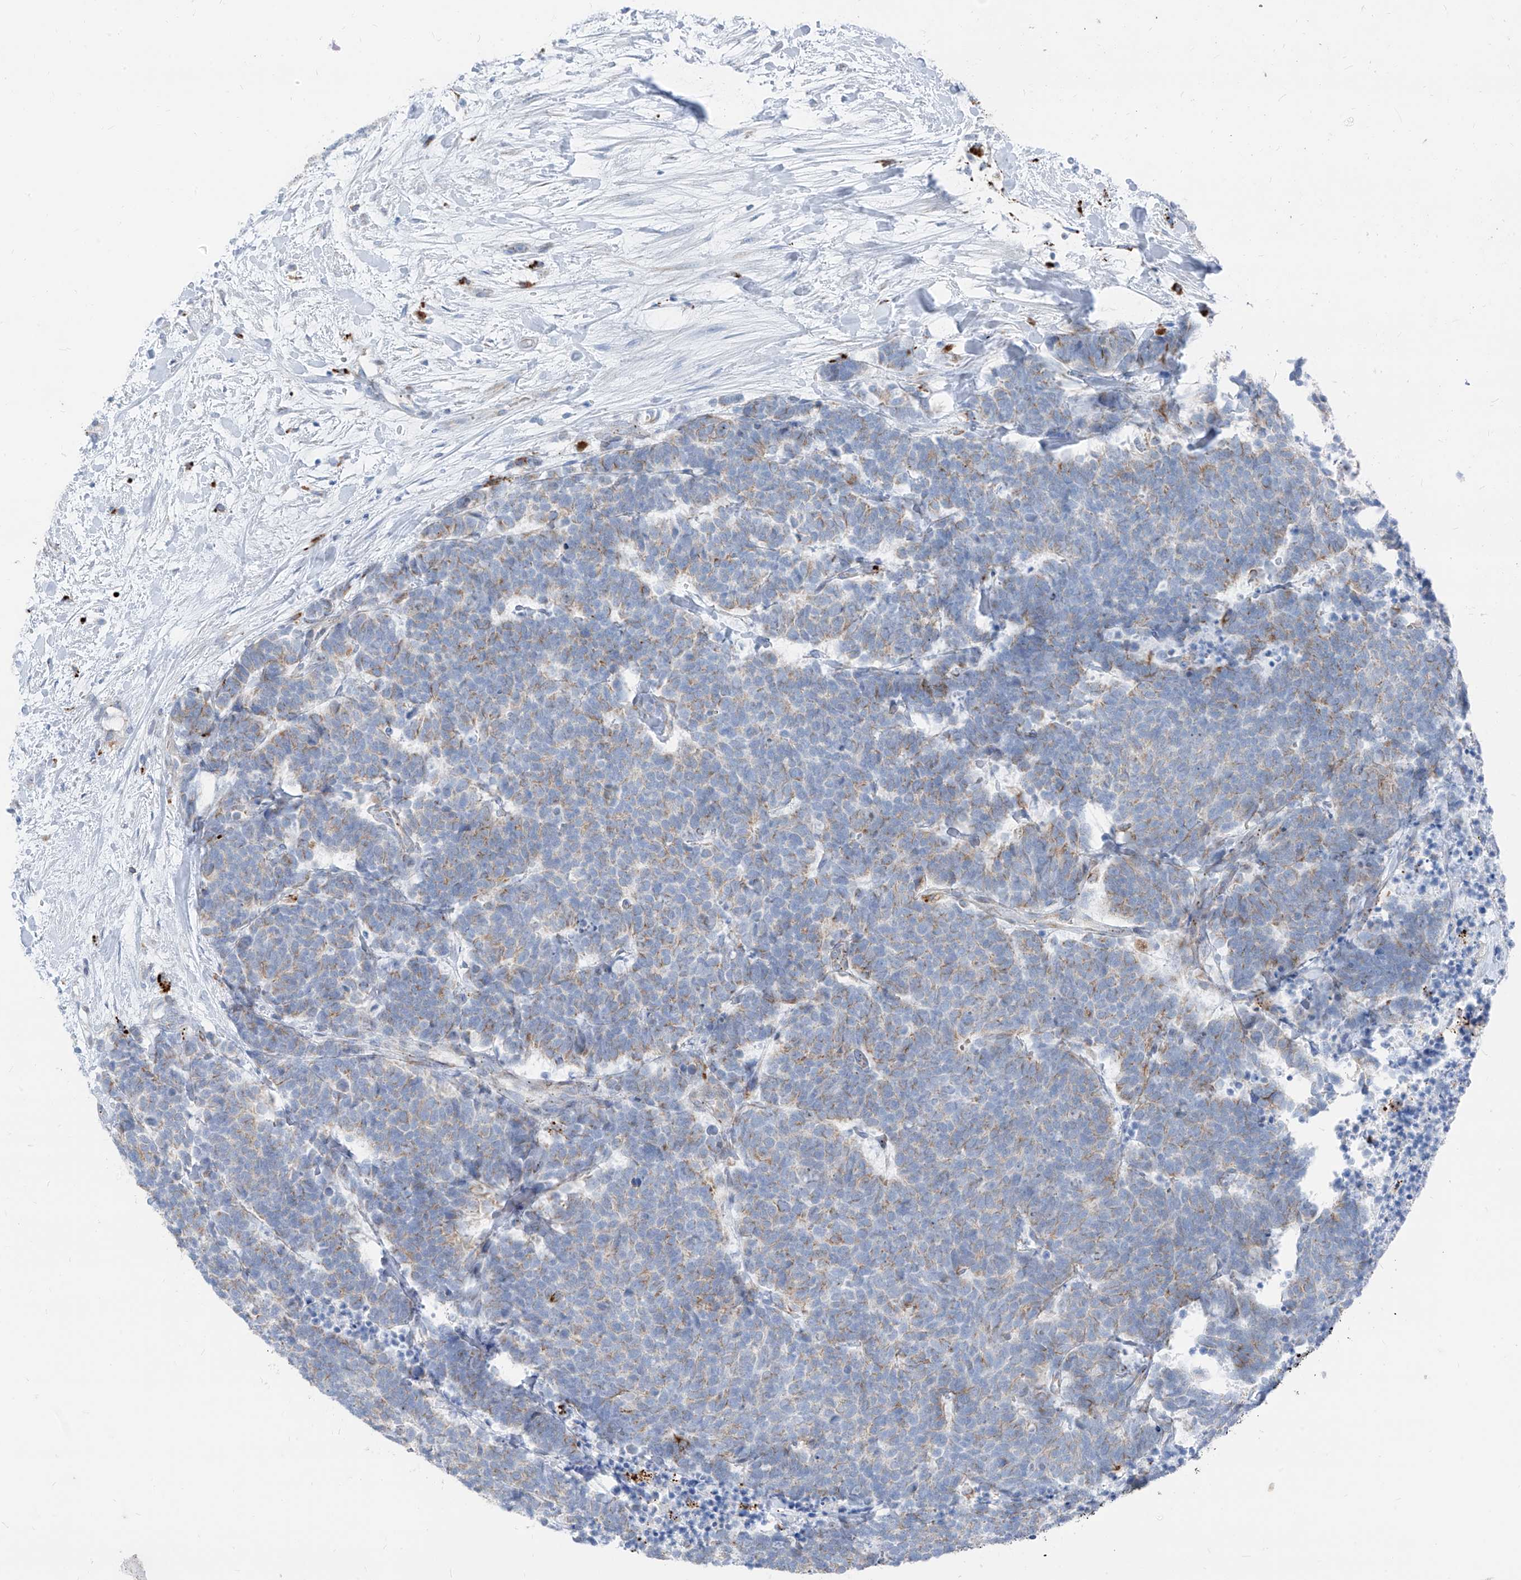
{"staining": {"intensity": "moderate", "quantity": "25%-75%", "location": "cytoplasmic/membranous"}, "tissue": "carcinoid", "cell_type": "Tumor cells", "image_type": "cancer", "snomed": [{"axis": "morphology", "description": "Carcinoma, NOS"}, {"axis": "morphology", "description": "Carcinoid, malignant, NOS"}, {"axis": "topography", "description": "Urinary bladder"}], "caption": "Carcinoid (malignant) stained for a protein shows moderate cytoplasmic/membranous positivity in tumor cells. Nuclei are stained in blue.", "gene": "GPR137C", "patient": {"sex": "male", "age": 57}}